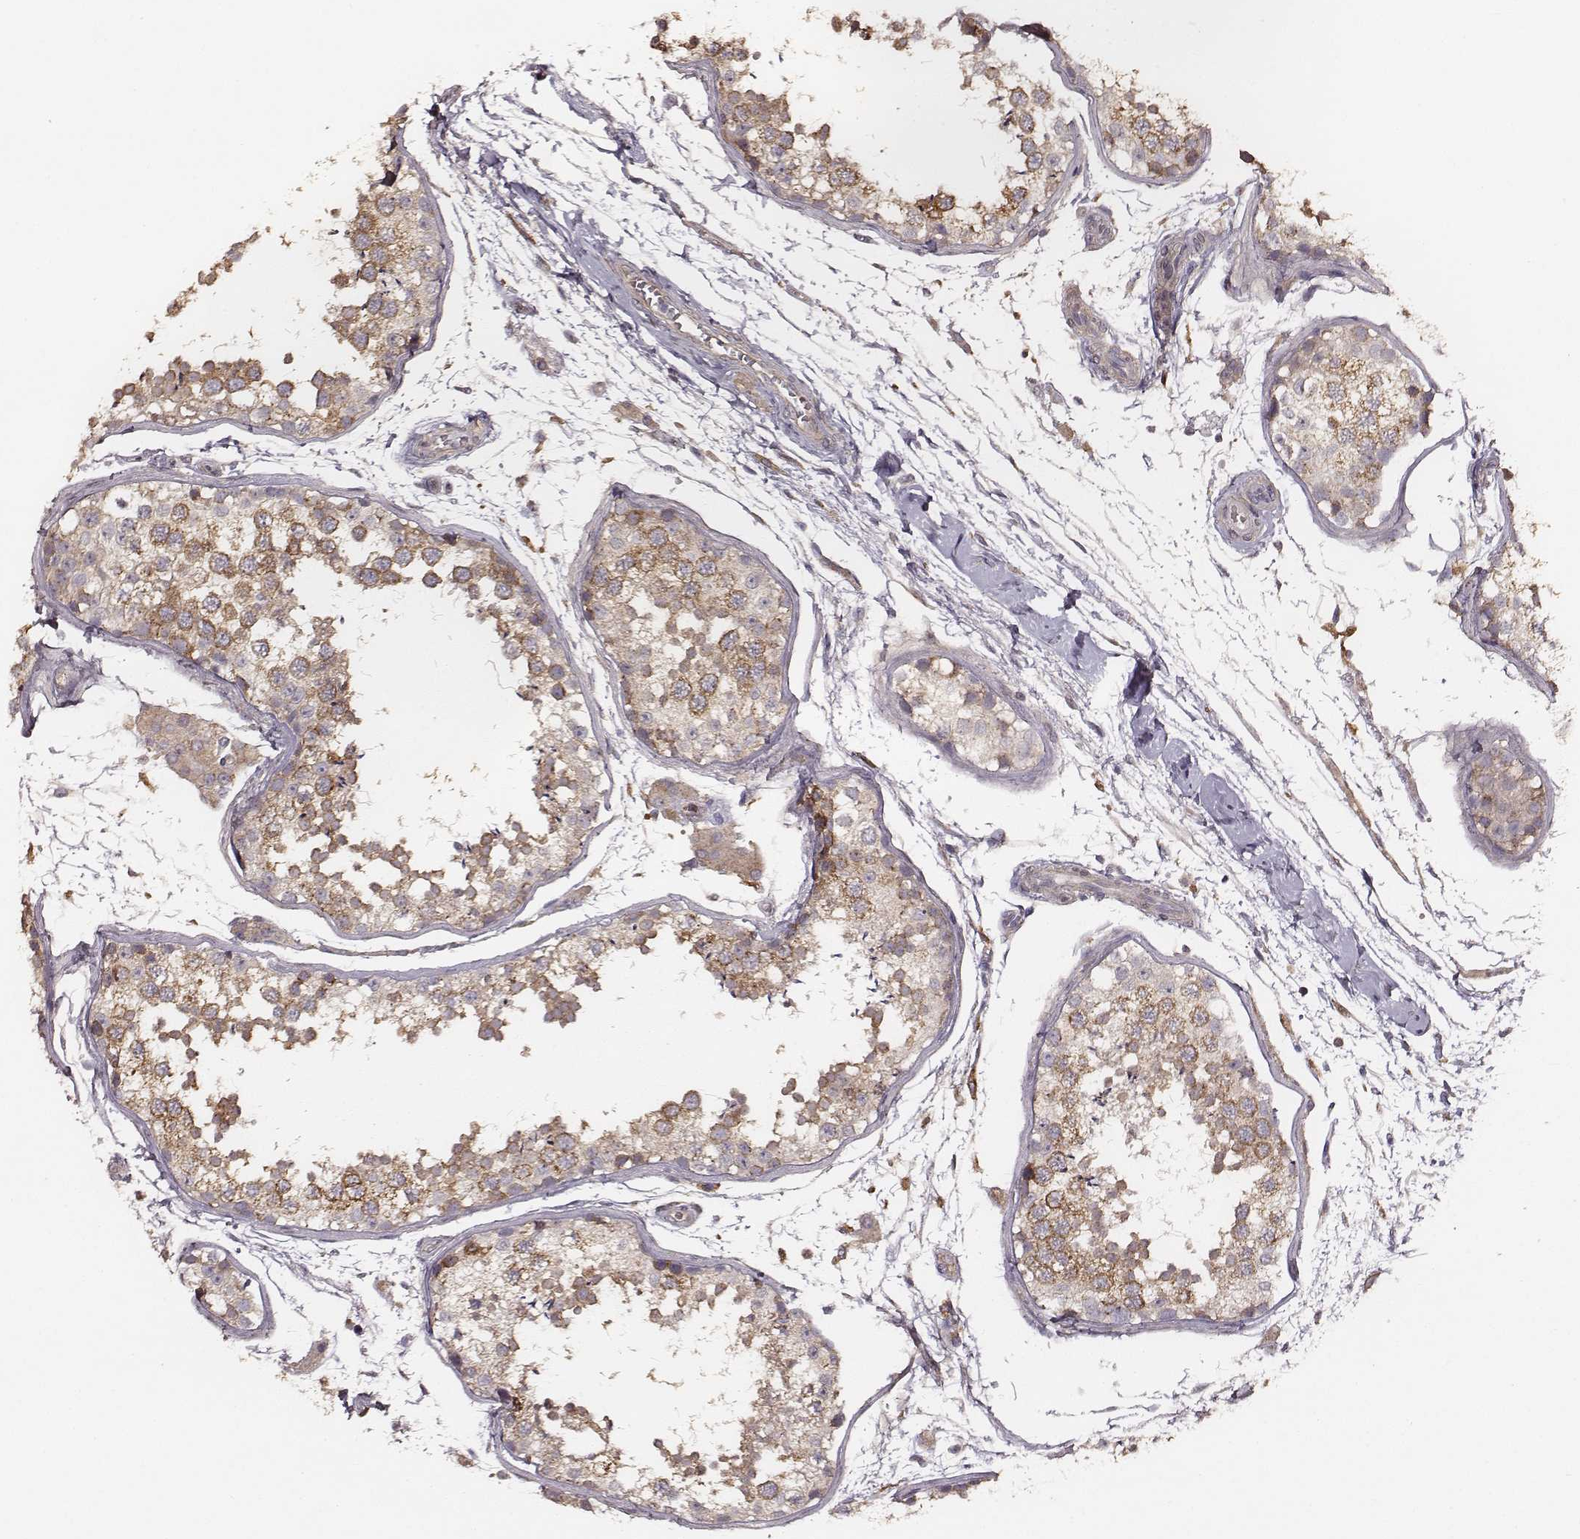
{"staining": {"intensity": "moderate", "quantity": ">75%", "location": "cytoplasmic/membranous"}, "tissue": "testis", "cell_type": "Cells in seminiferous ducts", "image_type": "normal", "snomed": [{"axis": "morphology", "description": "Normal tissue, NOS"}, {"axis": "topography", "description": "Testis"}], "caption": "Protein staining demonstrates moderate cytoplasmic/membranous staining in about >75% of cells in seminiferous ducts in normal testis.", "gene": "VPS26A", "patient": {"sex": "male", "age": 29}}